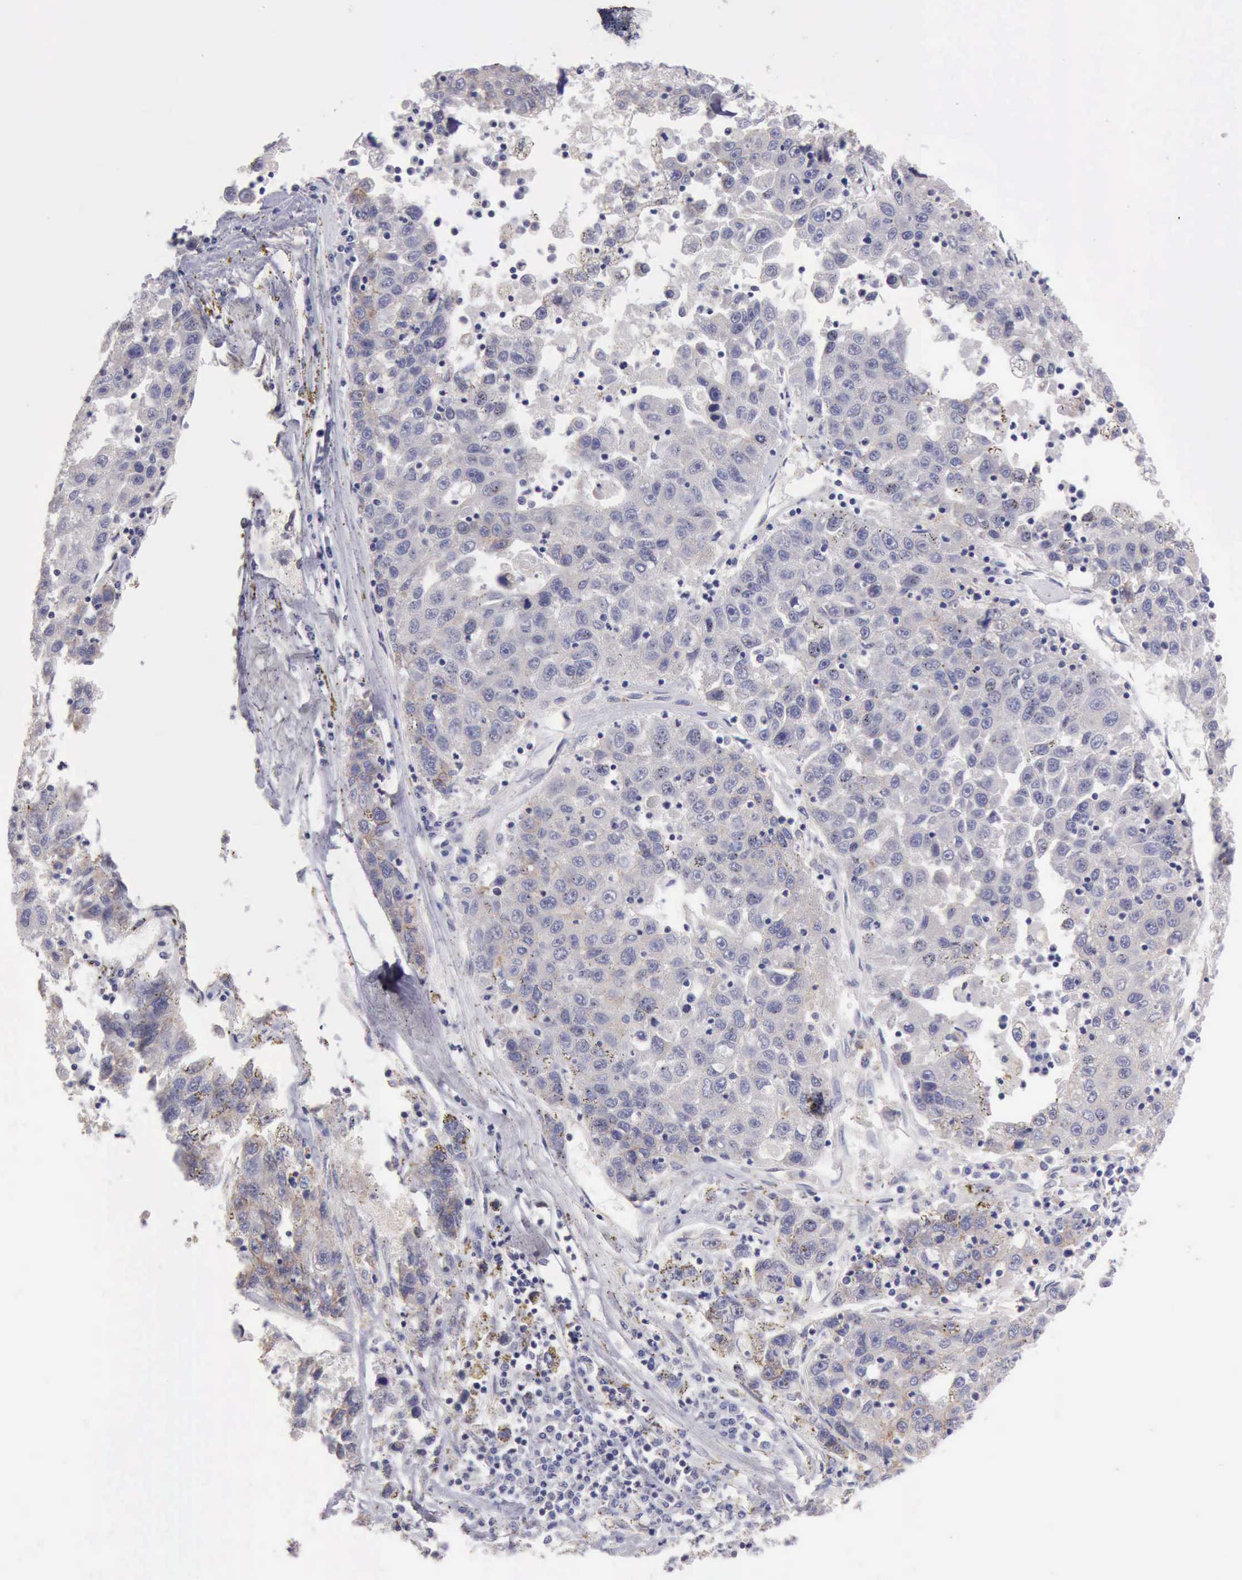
{"staining": {"intensity": "weak", "quantity": "25%-75%", "location": "cytoplasmic/membranous"}, "tissue": "liver cancer", "cell_type": "Tumor cells", "image_type": "cancer", "snomed": [{"axis": "morphology", "description": "Carcinoma, Hepatocellular, NOS"}, {"axis": "topography", "description": "Liver"}], "caption": "This image demonstrates immunohistochemistry staining of liver hepatocellular carcinoma, with low weak cytoplasmic/membranous expression in about 25%-75% of tumor cells.", "gene": "KCND1", "patient": {"sex": "male", "age": 49}}